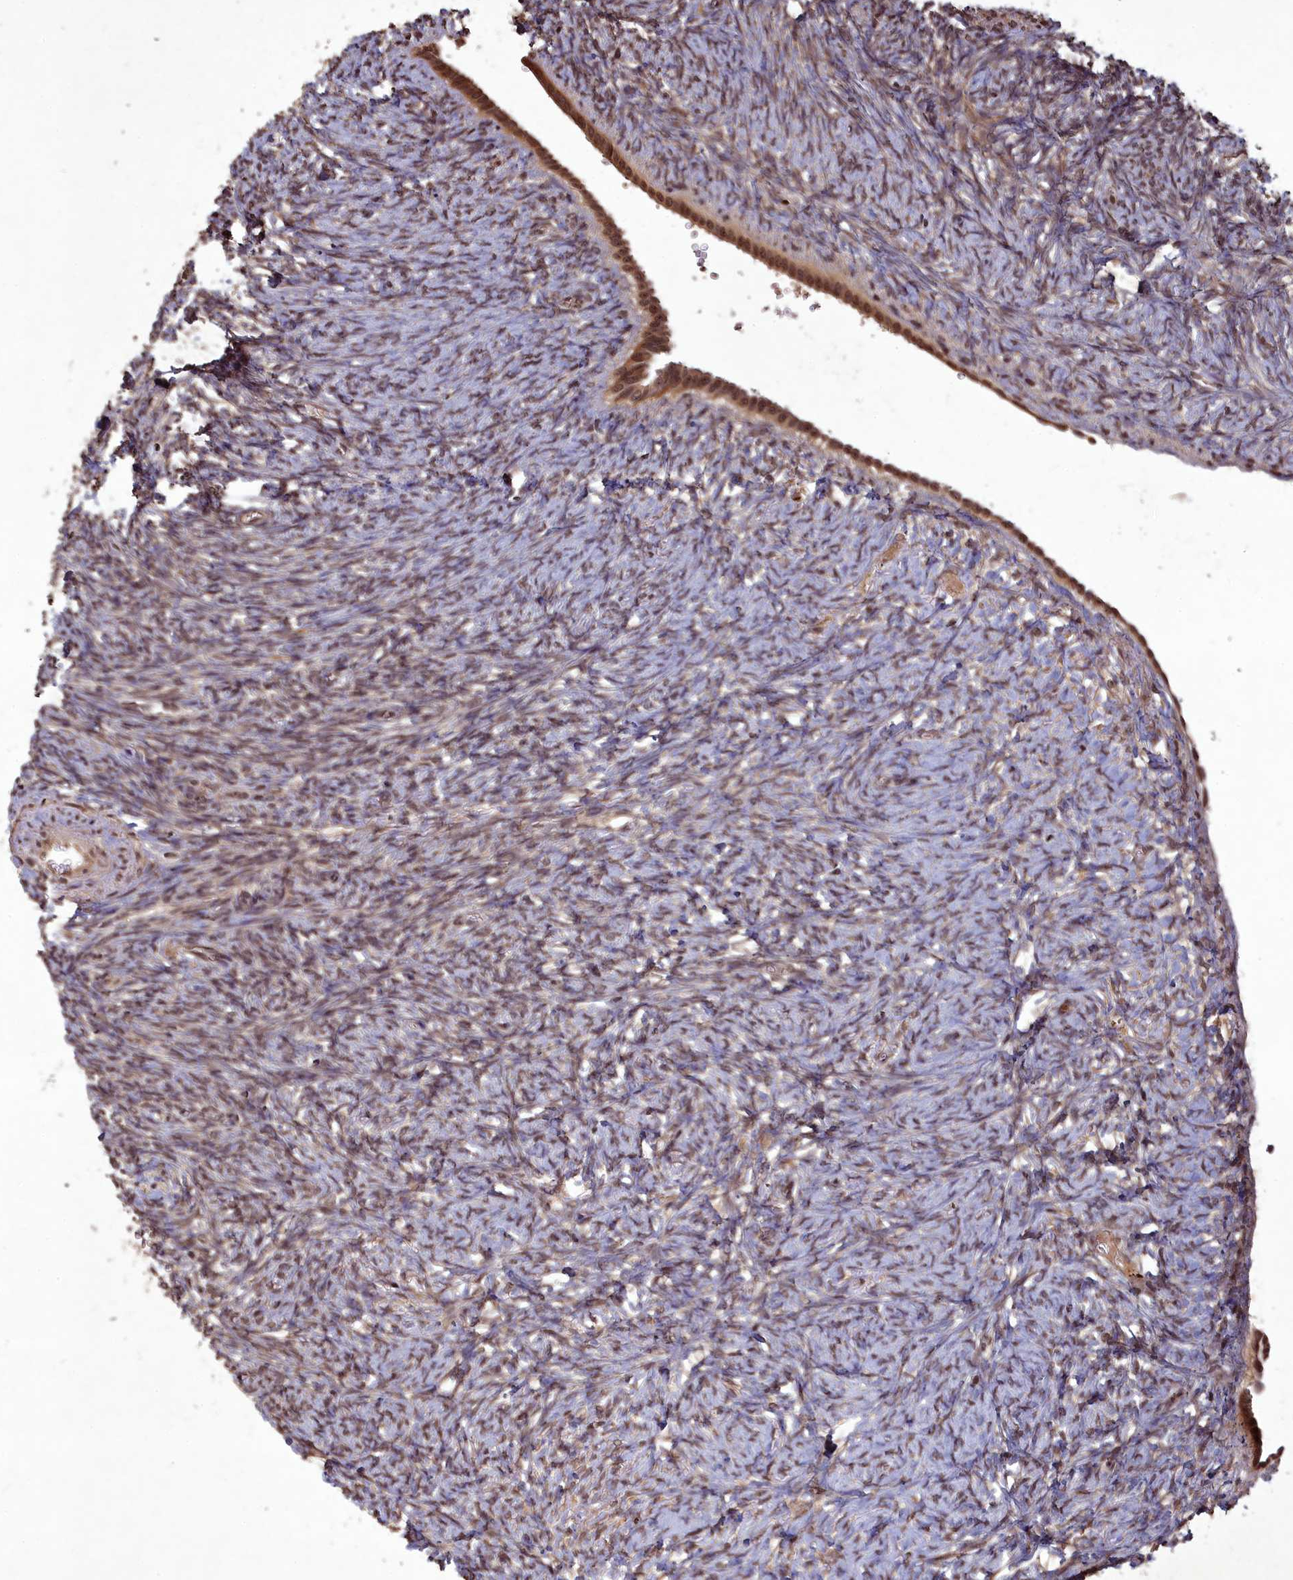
{"staining": {"intensity": "weak", "quantity": "25%-75%", "location": "nuclear"}, "tissue": "ovary", "cell_type": "Ovarian stroma cells", "image_type": "normal", "snomed": [{"axis": "morphology", "description": "Normal tissue, NOS"}, {"axis": "topography", "description": "Ovary"}], "caption": "This image exhibits benign ovary stained with immunohistochemistry to label a protein in brown. The nuclear of ovarian stroma cells show weak positivity for the protein. Nuclei are counter-stained blue.", "gene": "SRMS", "patient": {"sex": "female", "age": 41}}